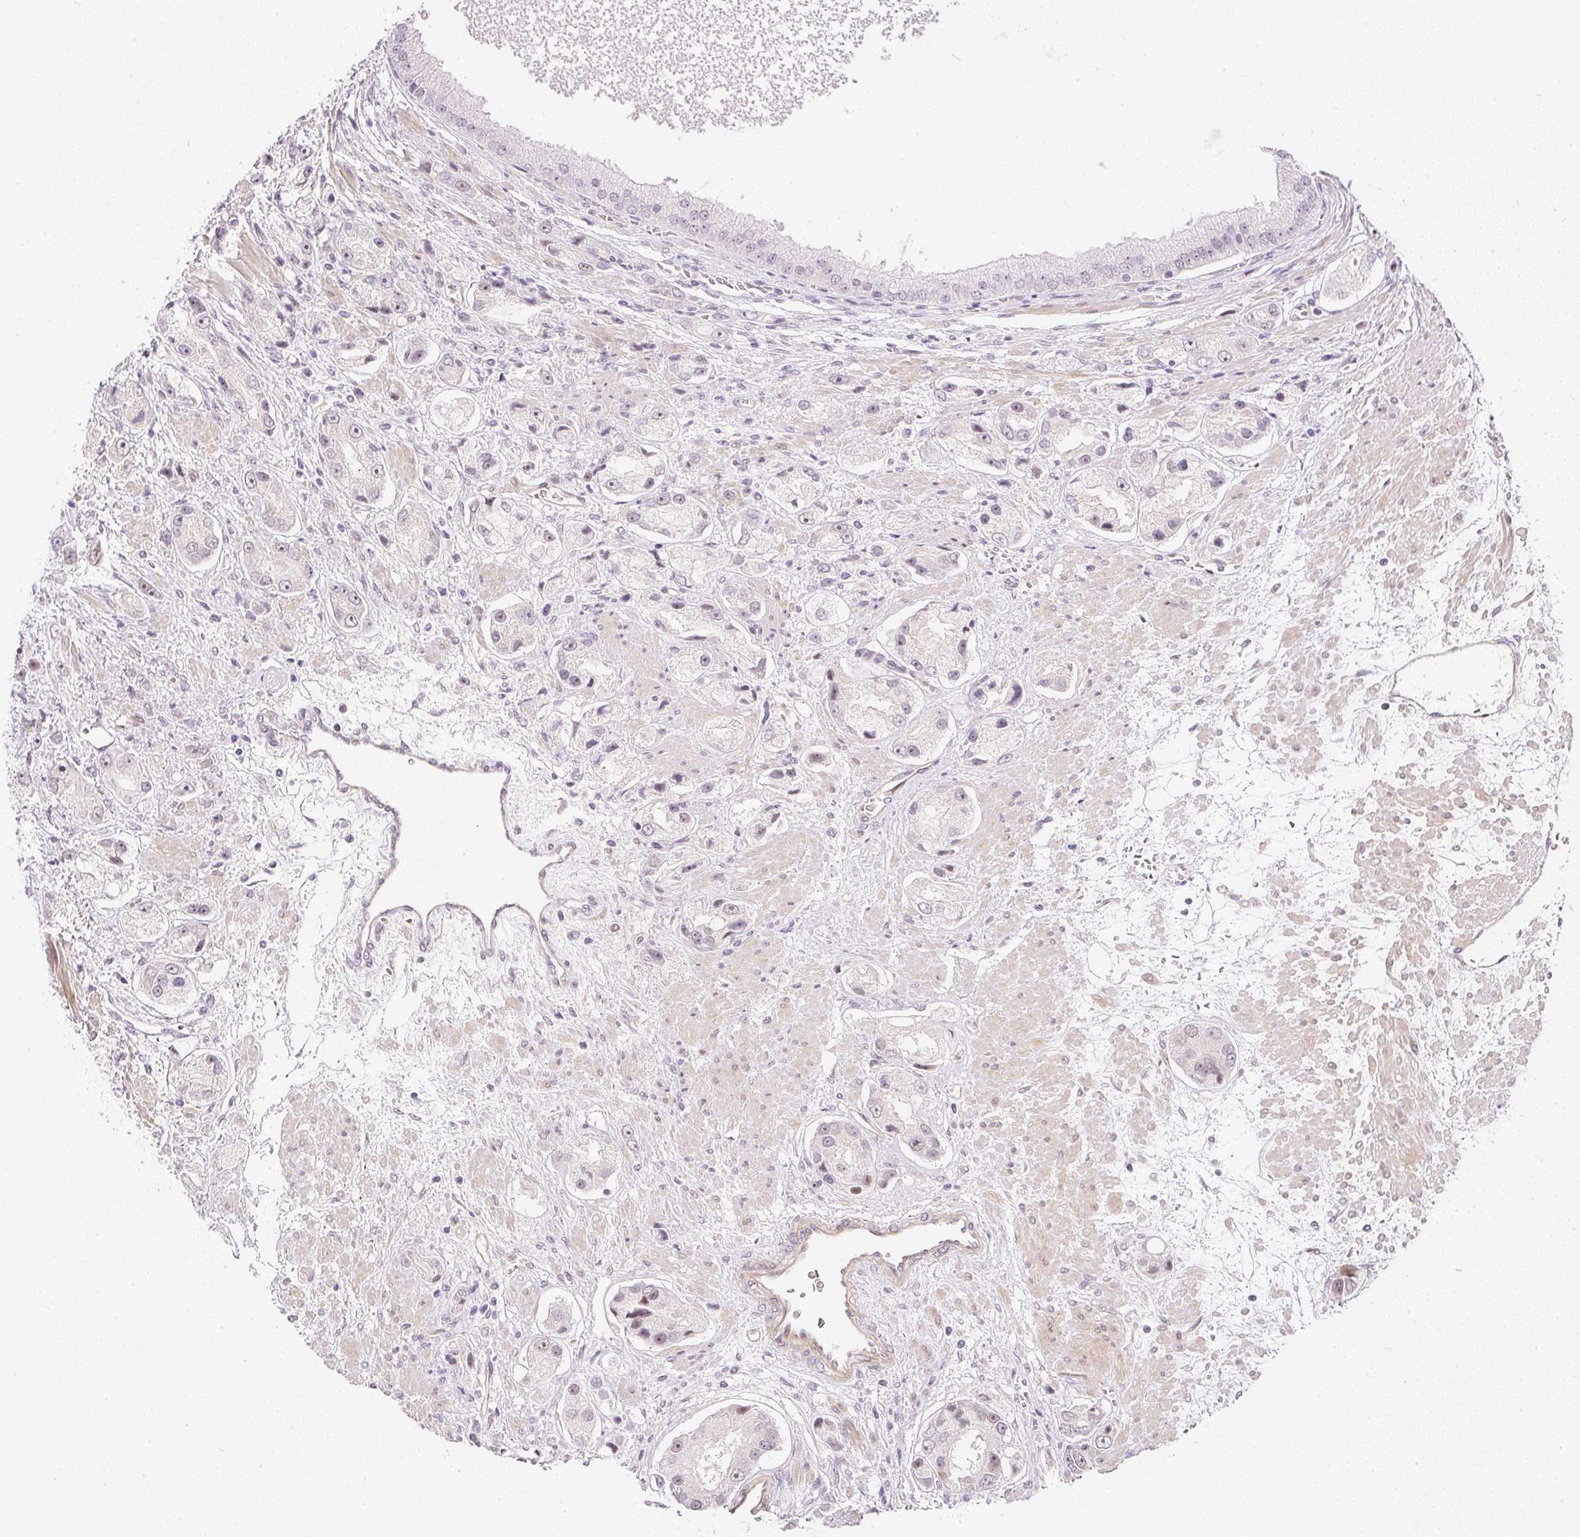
{"staining": {"intensity": "moderate", "quantity": "<25%", "location": "nuclear"}, "tissue": "prostate cancer", "cell_type": "Tumor cells", "image_type": "cancer", "snomed": [{"axis": "morphology", "description": "Adenocarcinoma, High grade"}, {"axis": "topography", "description": "Prostate"}], "caption": "High-grade adenocarcinoma (prostate) stained with DAB (3,3'-diaminobenzidine) IHC shows low levels of moderate nuclear staining in about <25% of tumor cells.", "gene": "DPPA4", "patient": {"sex": "male", "age": 67}}